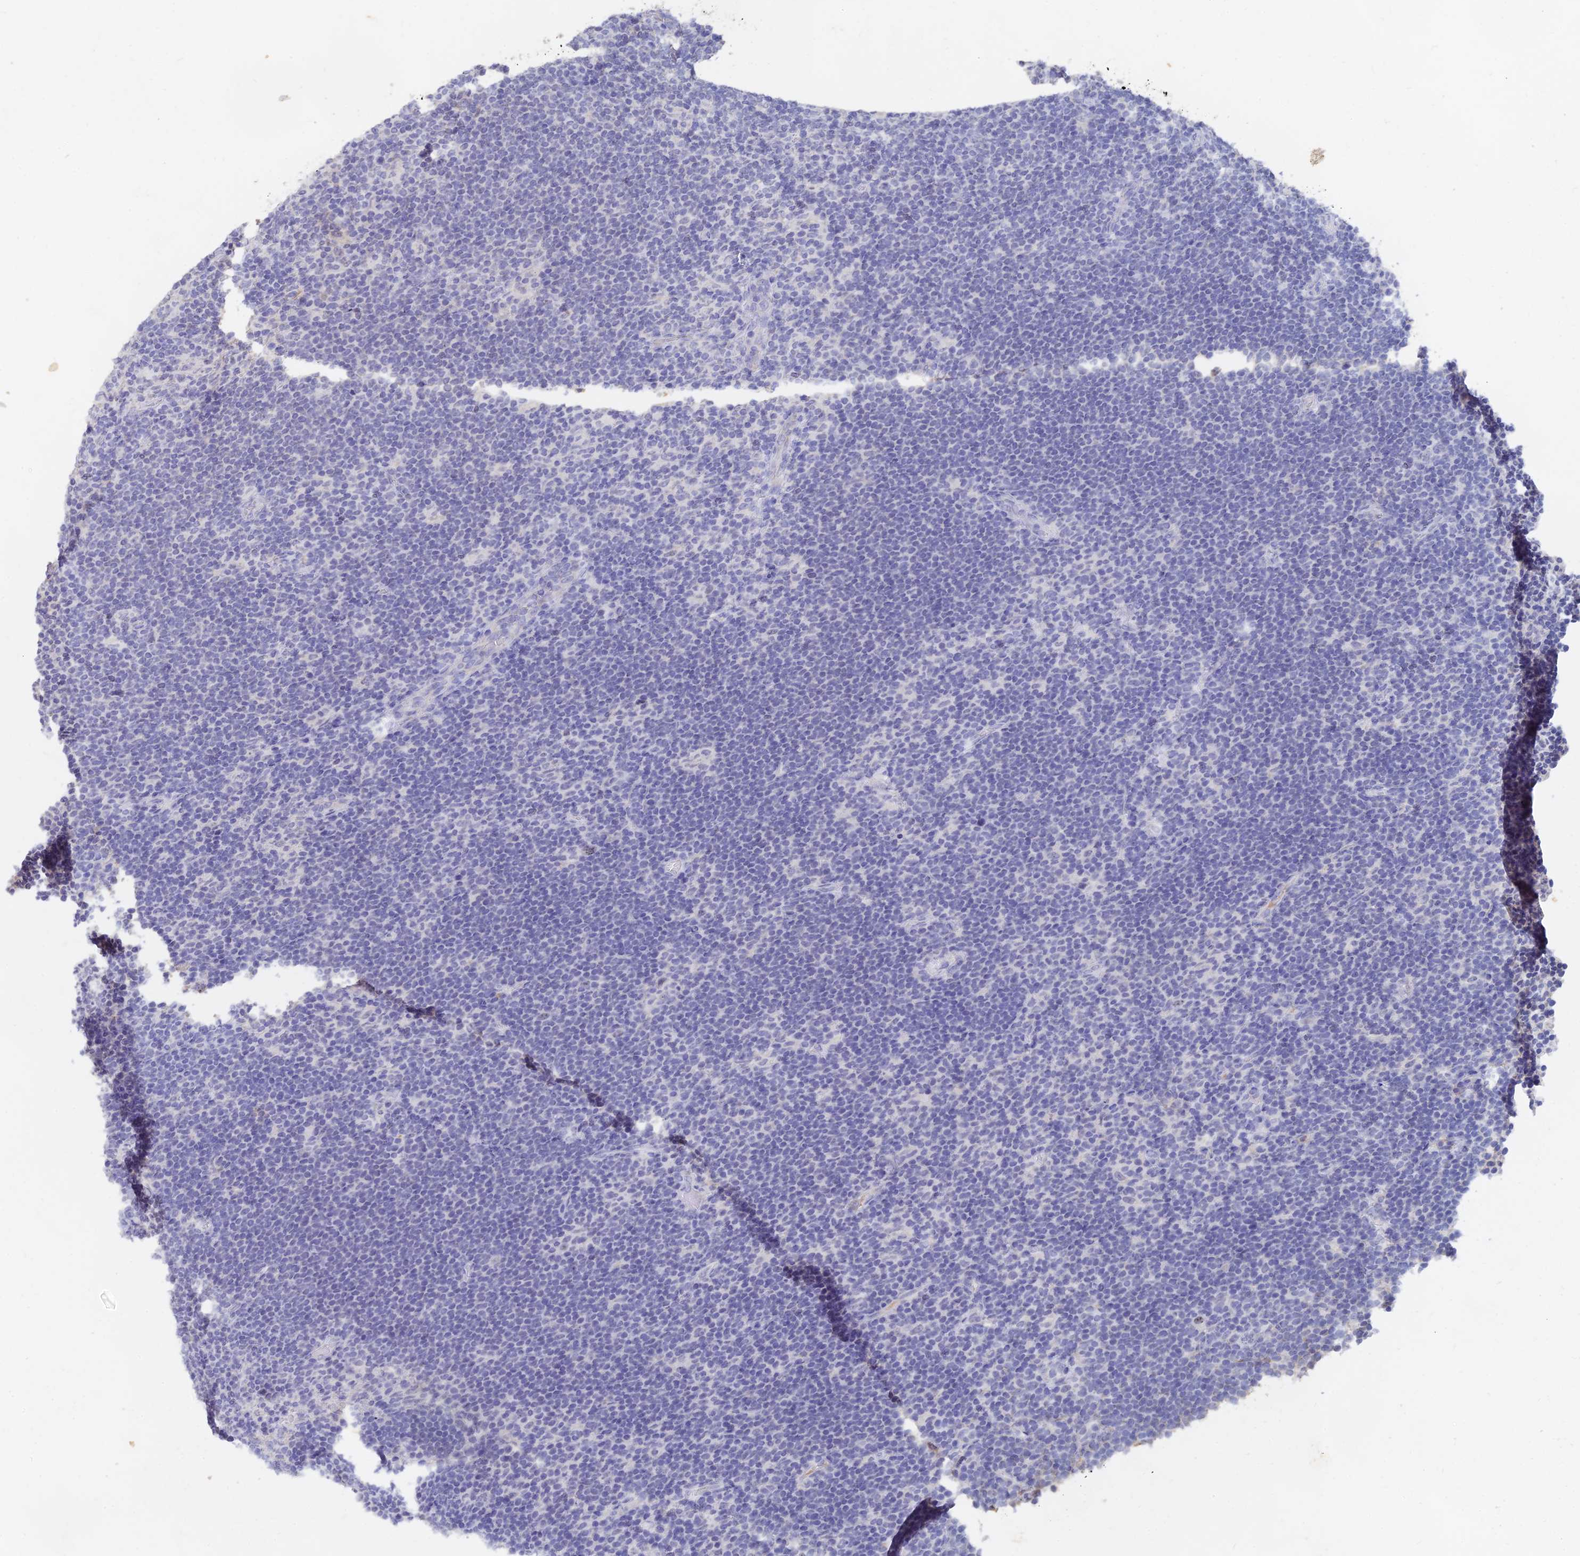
{"staining": {"intensity": "negative", "quantity": "none", "location": "none"}, "tissue": "lymphoma", "cell_type": "Tumor cells", "image_type": "cancer", "snomed": [{"axis": "morphology", "description": "Hodgkin's disease, NOS"}, {"axis": "topography", "description": "Lymph node"}], "caption": "Immunohistochemistry of lymphoma displays no expression in tumor cells.", "gene": "LRIF1", "patient": {"sex": "female", "age": 57}}